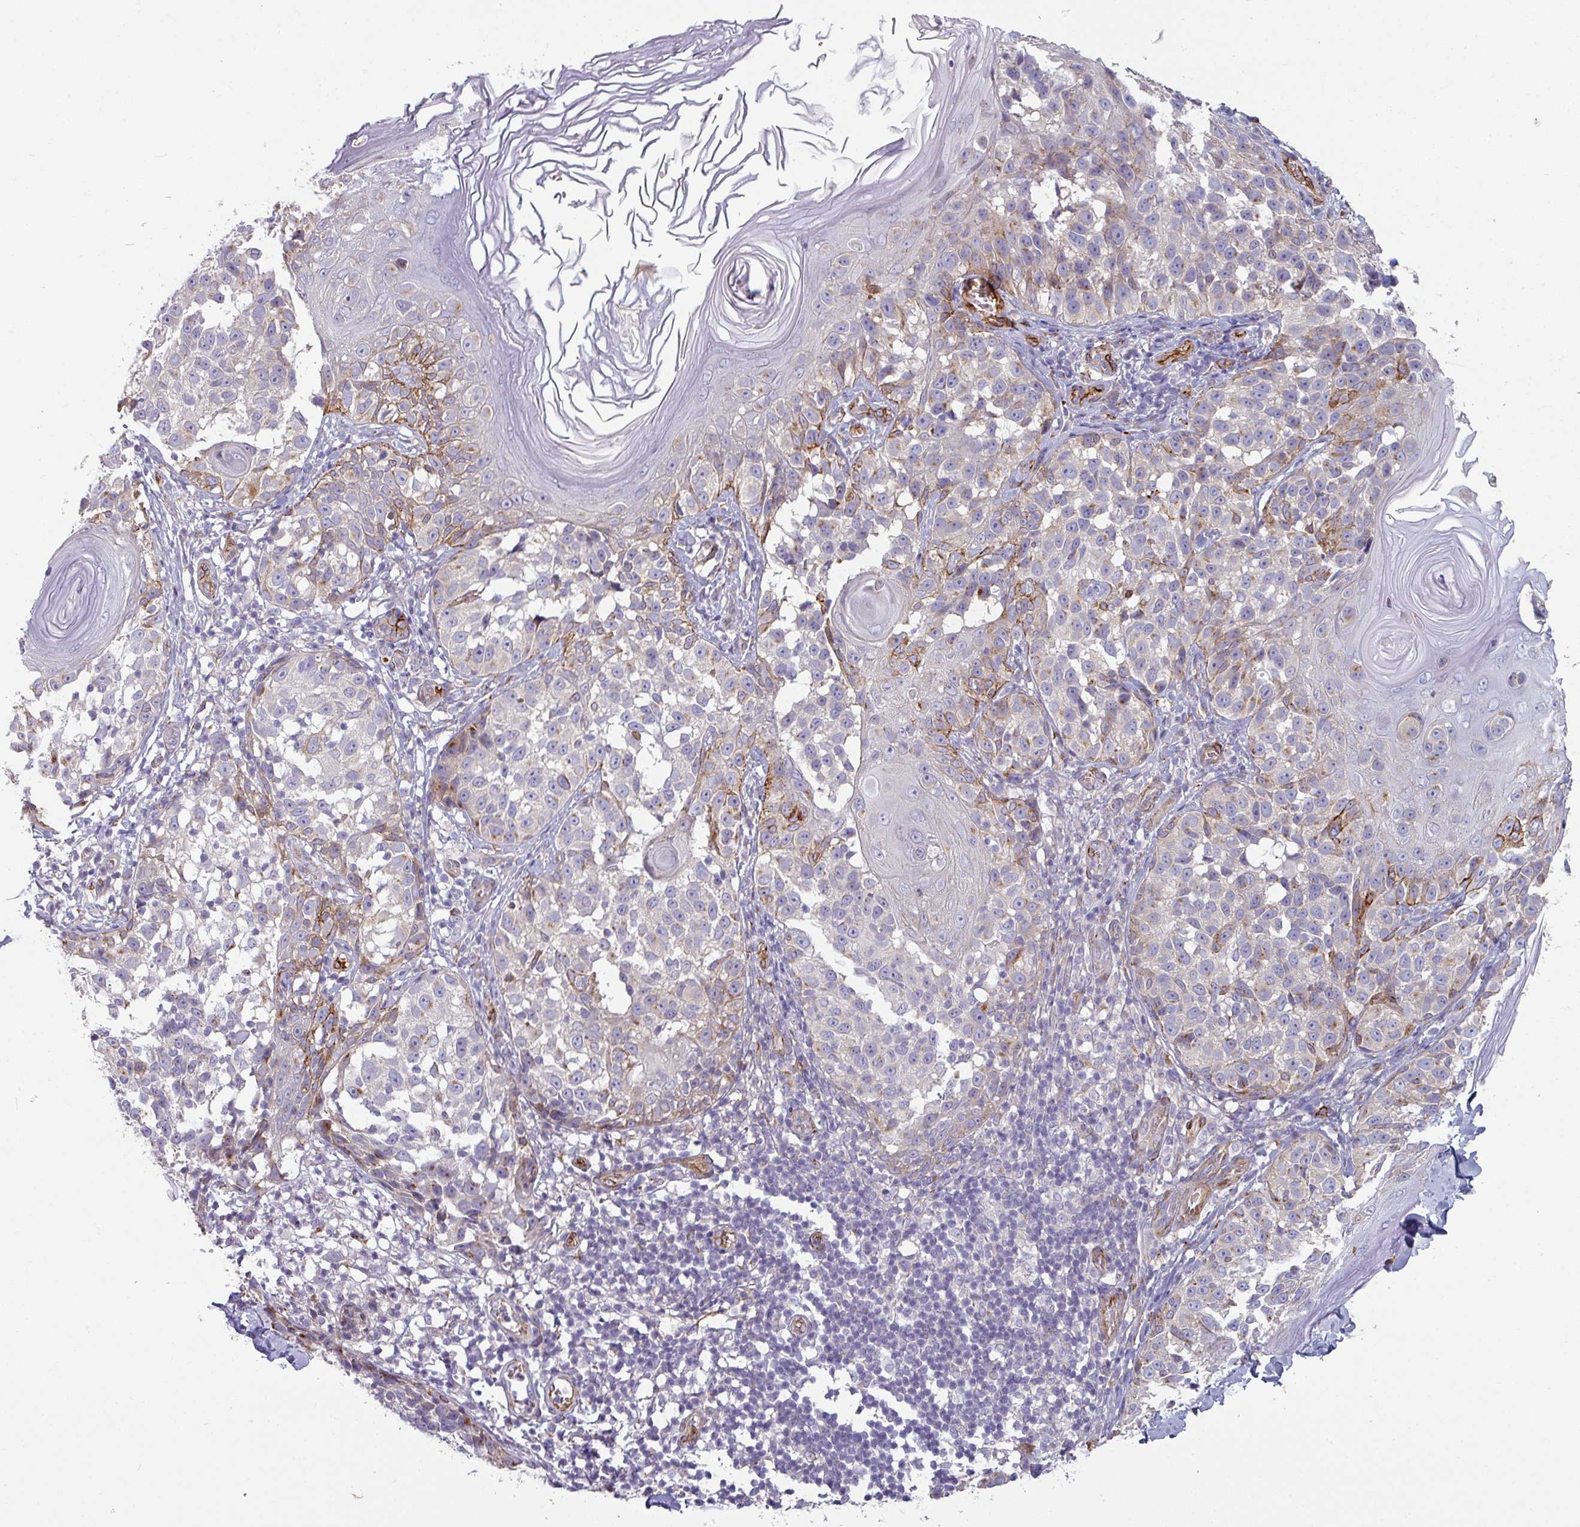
{"staining": {"intensity": "moderate", "quantity": "<25%", "location": "cytoplasmic/membranous"}, "tissue": "melanoma", "cell_type": "Tumor cells", "image_type": "cancer", "snomed": [{"axis": "morphology", "description": "Malignant melanoma, NOS"}, {"axis": "topography", "description": "Skin"}], "caption": "Immunohistochemistry (IHC) micrograph of human melanoma stained for a protein (brown), which exhibits low levels of moderate cytoplasmic/membranous staining in about <25% of tumor cells.", "gene": "PRODH2", "patient": {"sex": "male", "age": 73}}